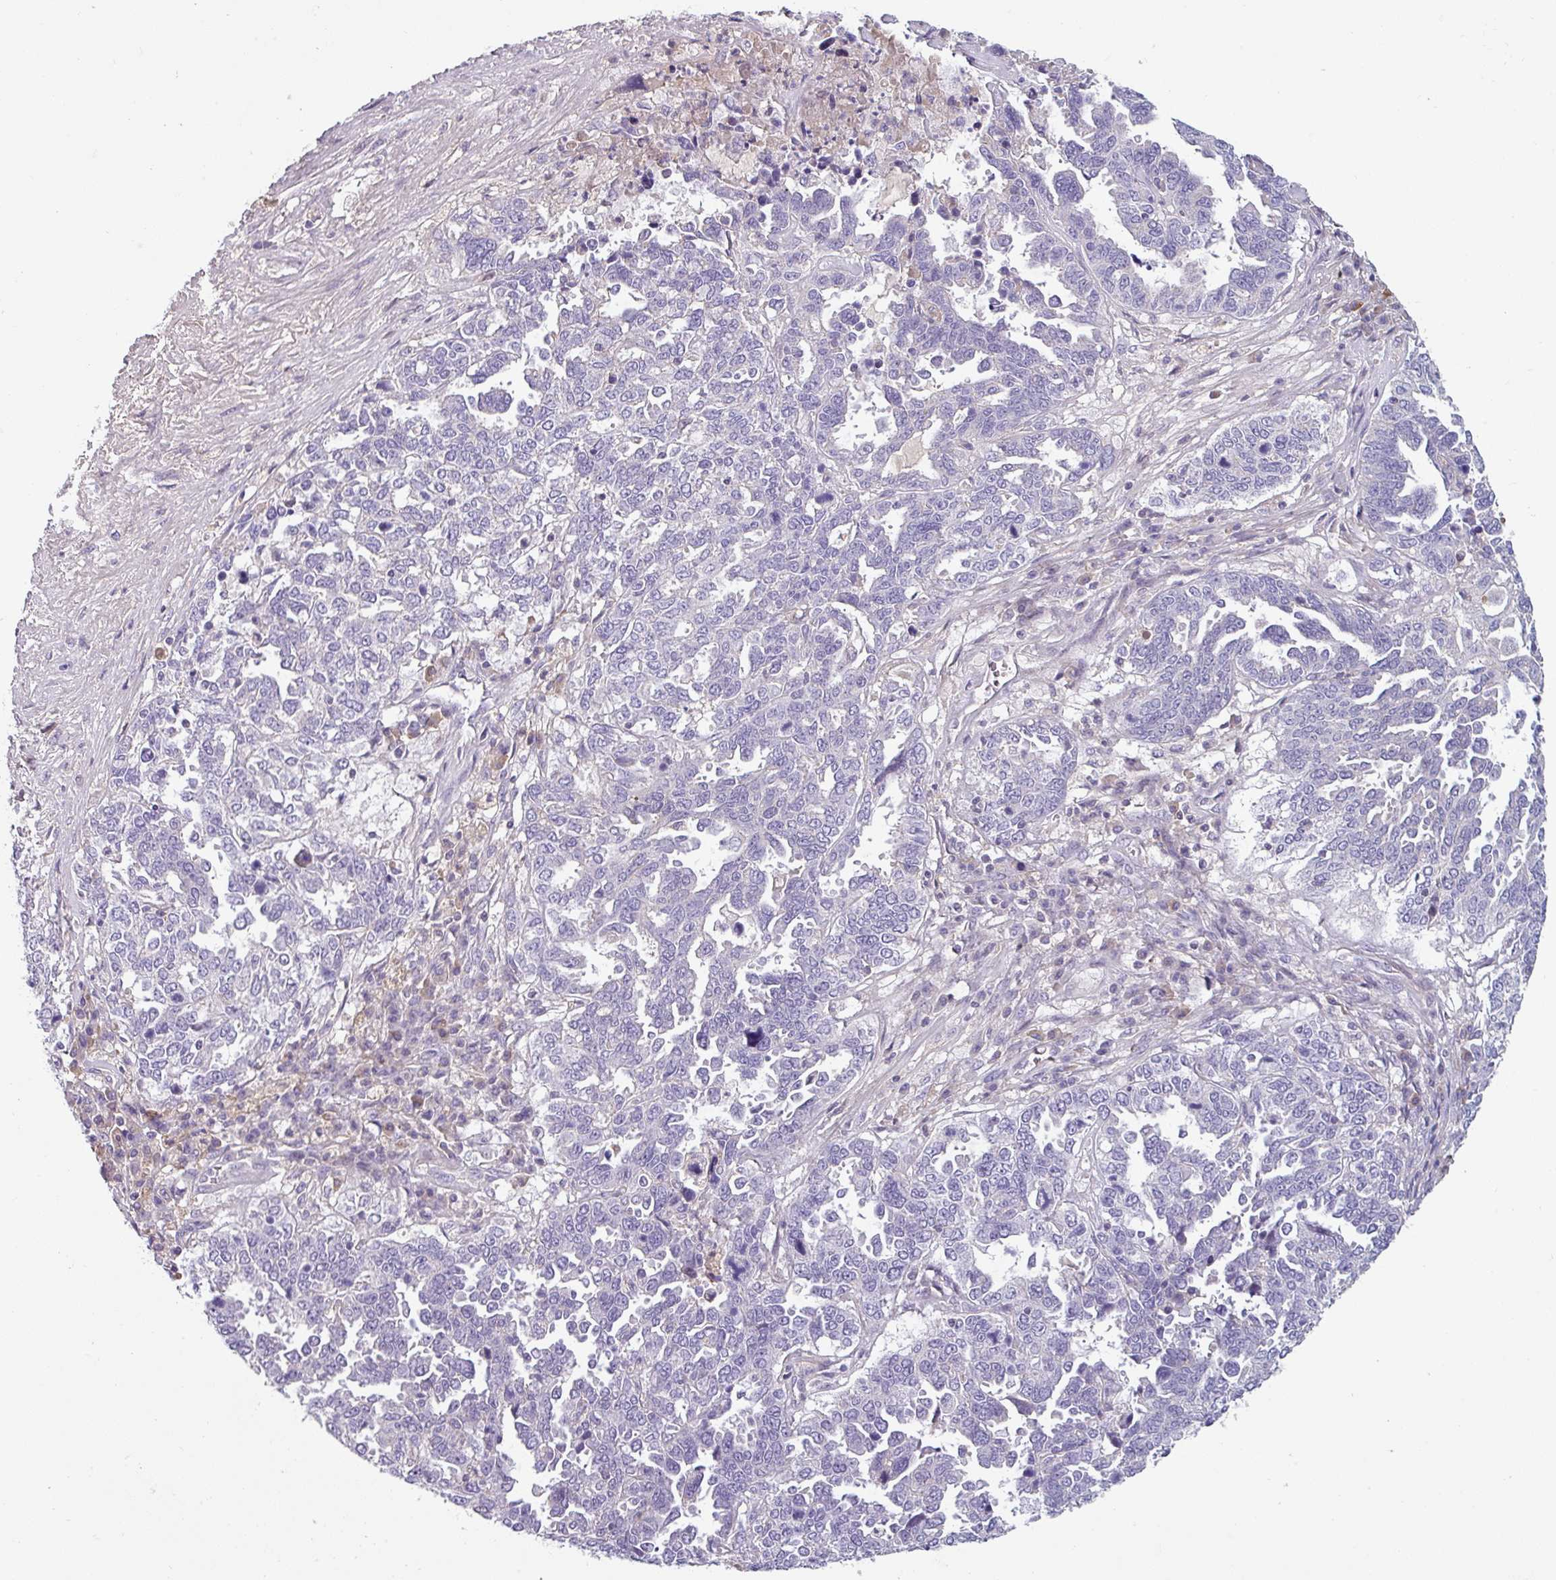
{"staining": {"intensity": "negative", "quantity": "none", "location": "none"}, "tissue": "ovarian cancer", "cell_type": "Tumor cells", "image_type": "cancer", "snomed": [{"axis": "morphology", "description": "Carcinoma, endometroid"}, {"axis": "topography", "description": "Ovary"}], "caption": "The photomicrograph shows no significant expression in tumor cells of ovarian cancer (endometroid carcinoma).", "gene": "TMEM132A", "patient": {"sex": "female", "age": 62}}